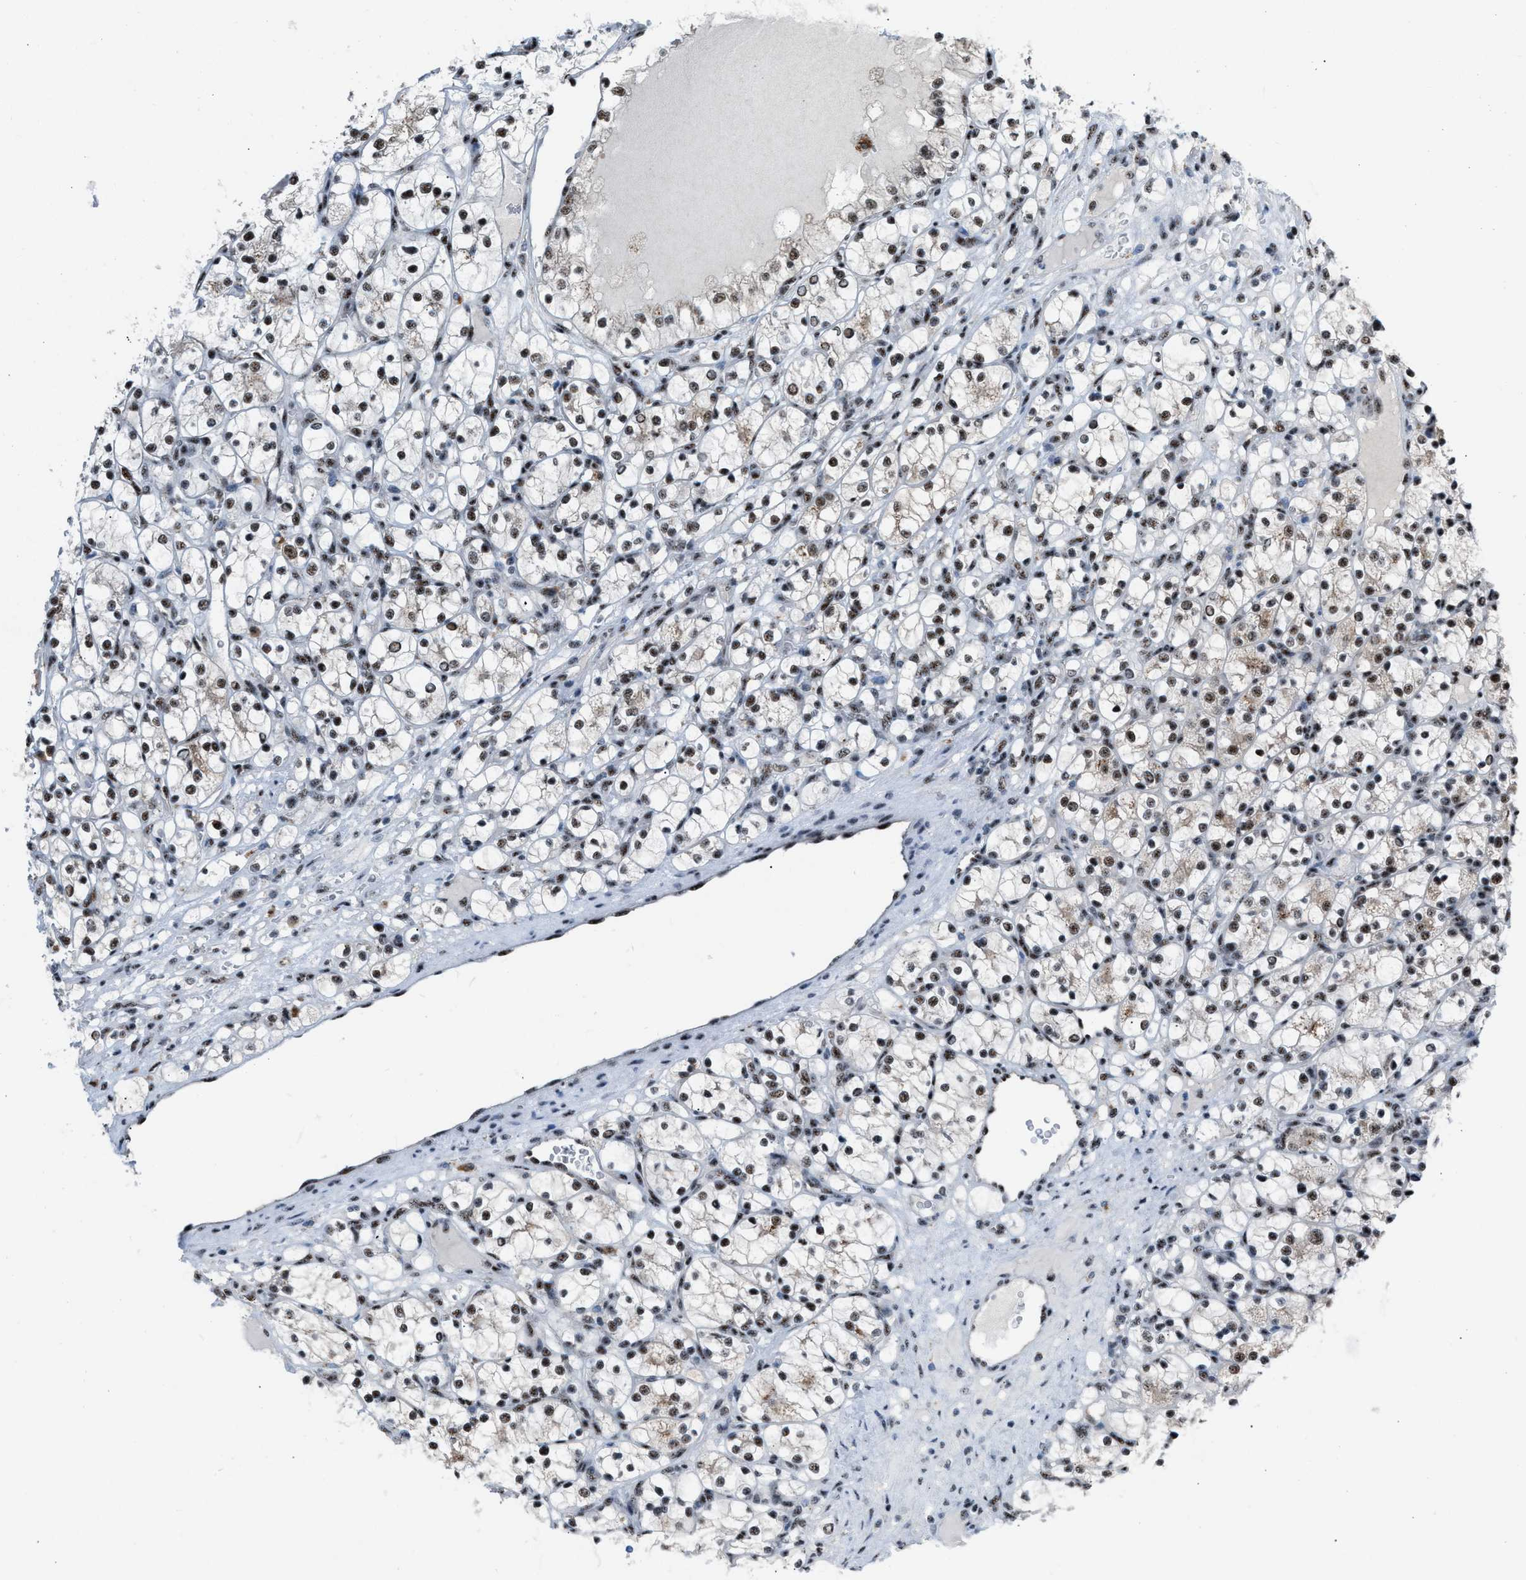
{"staining": {"intensity": "moderate", "quantity": ">75%", "location": "nuclear"}, "tissue": "renal cancer", "cell_type": "Tumor cells", "image_type": "cancer", "snomed": [{"axis": "morphology", "description": "Adenocarcinoma, NOS"}, {"axis": "topography", "description": "Kidney"}], "caption": "The immunohistochemical stain labels moderate nuclear positivity in tumor cells of renal cancer tissue. (IHC, brightfield microscopy, high magnification).", "gene": "CENPP", "patient": {"sex": "female", "age": 69}}